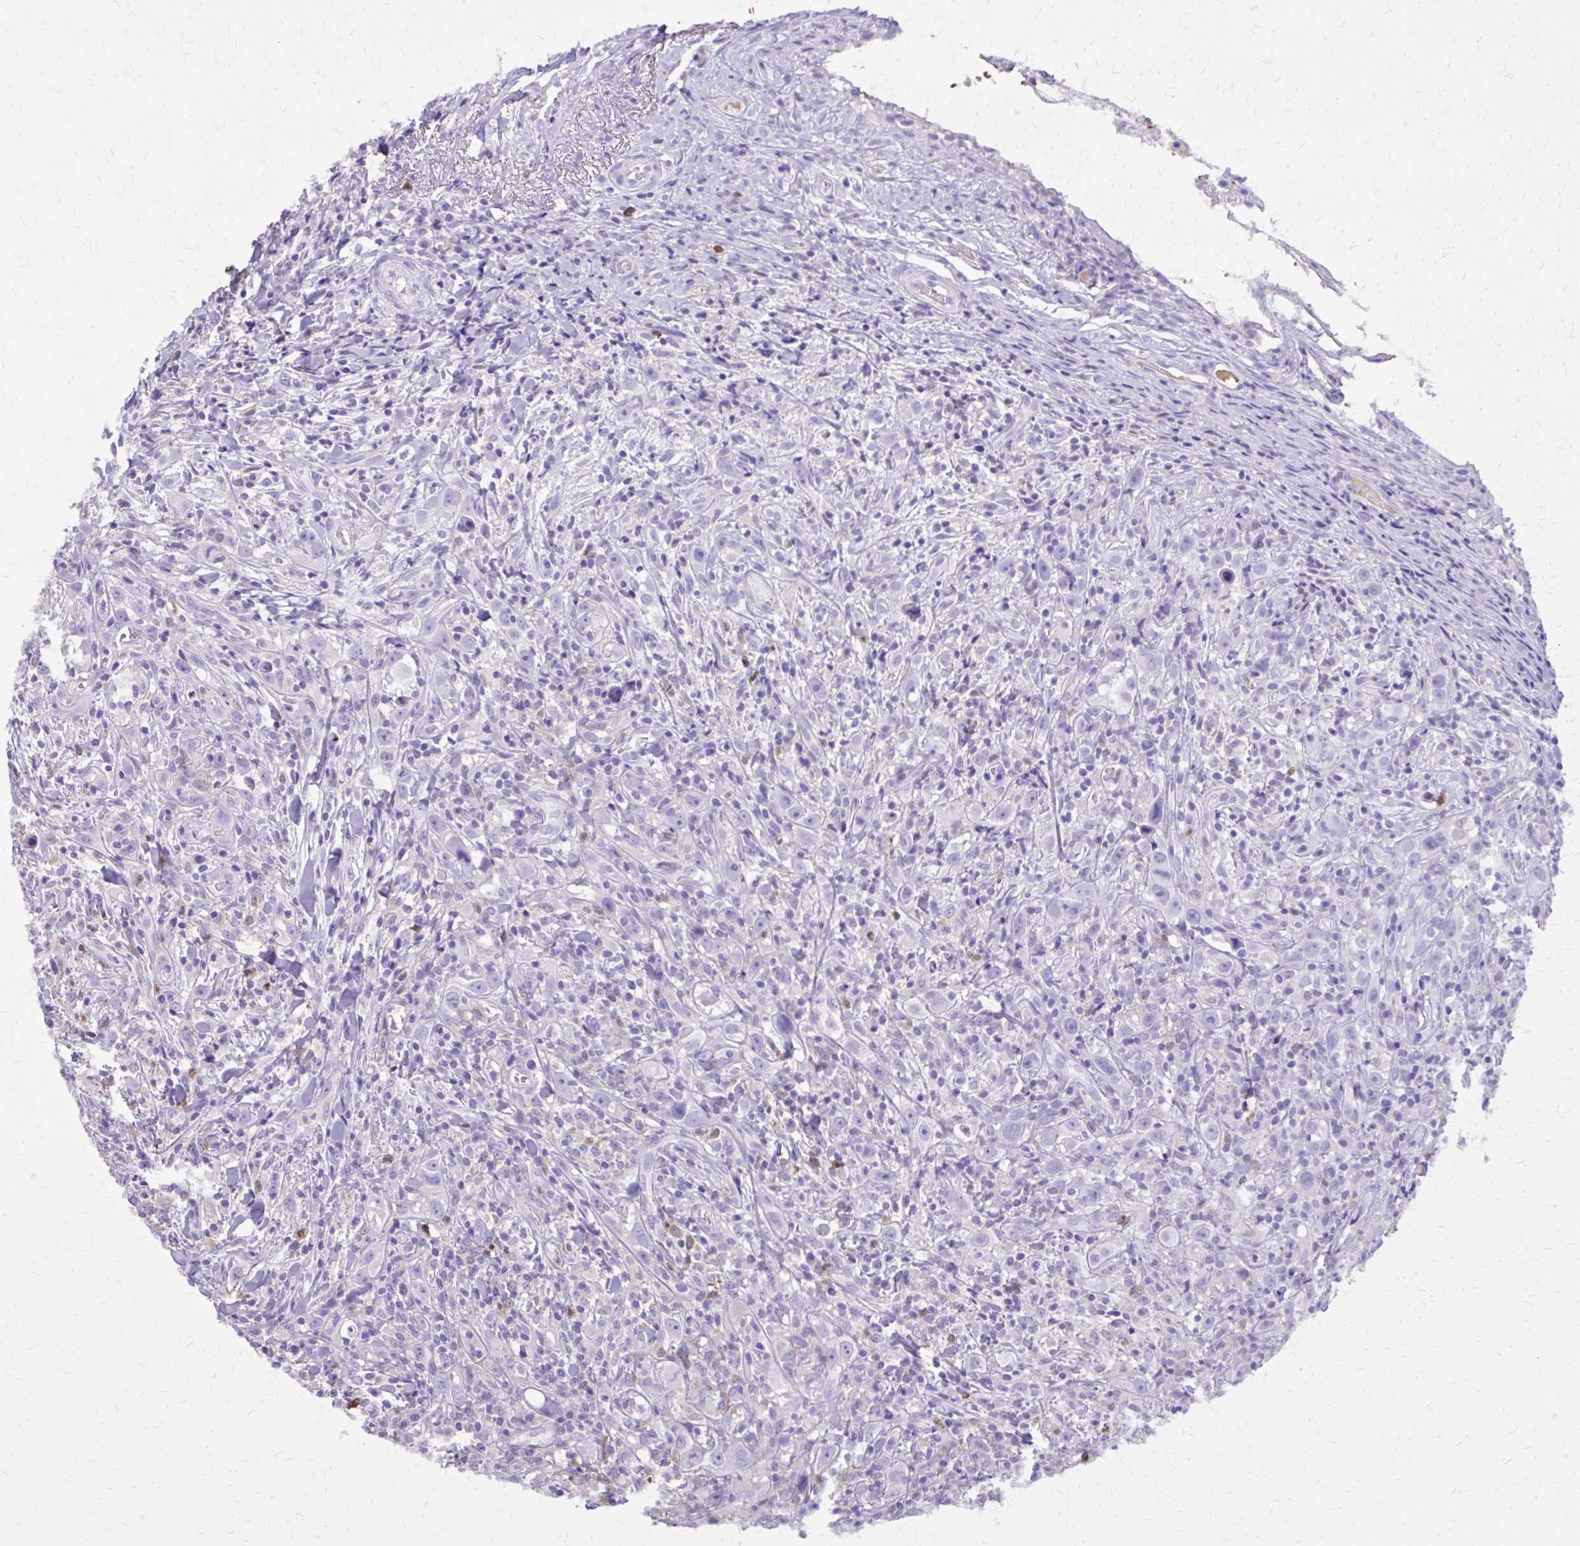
{"staining": {"intensity": "negative", "quantity": "none", "location": "none"}, "tissue": "head and neck cancer", "cell_type": "Tumor cells", "image_type": "cancer", "snomed": [{"axis": "morphology", "description": "Squamous cell carcinoma, NOS"}, {"axis": "topography", "description": "Head-Neck"}], "caption": "Protein analysis of squamous cell carcinoma (head and neck) displays no significant staining in tumor cells.", "gene": "CAT", "patient": {"sex": "female", "age": 95}}